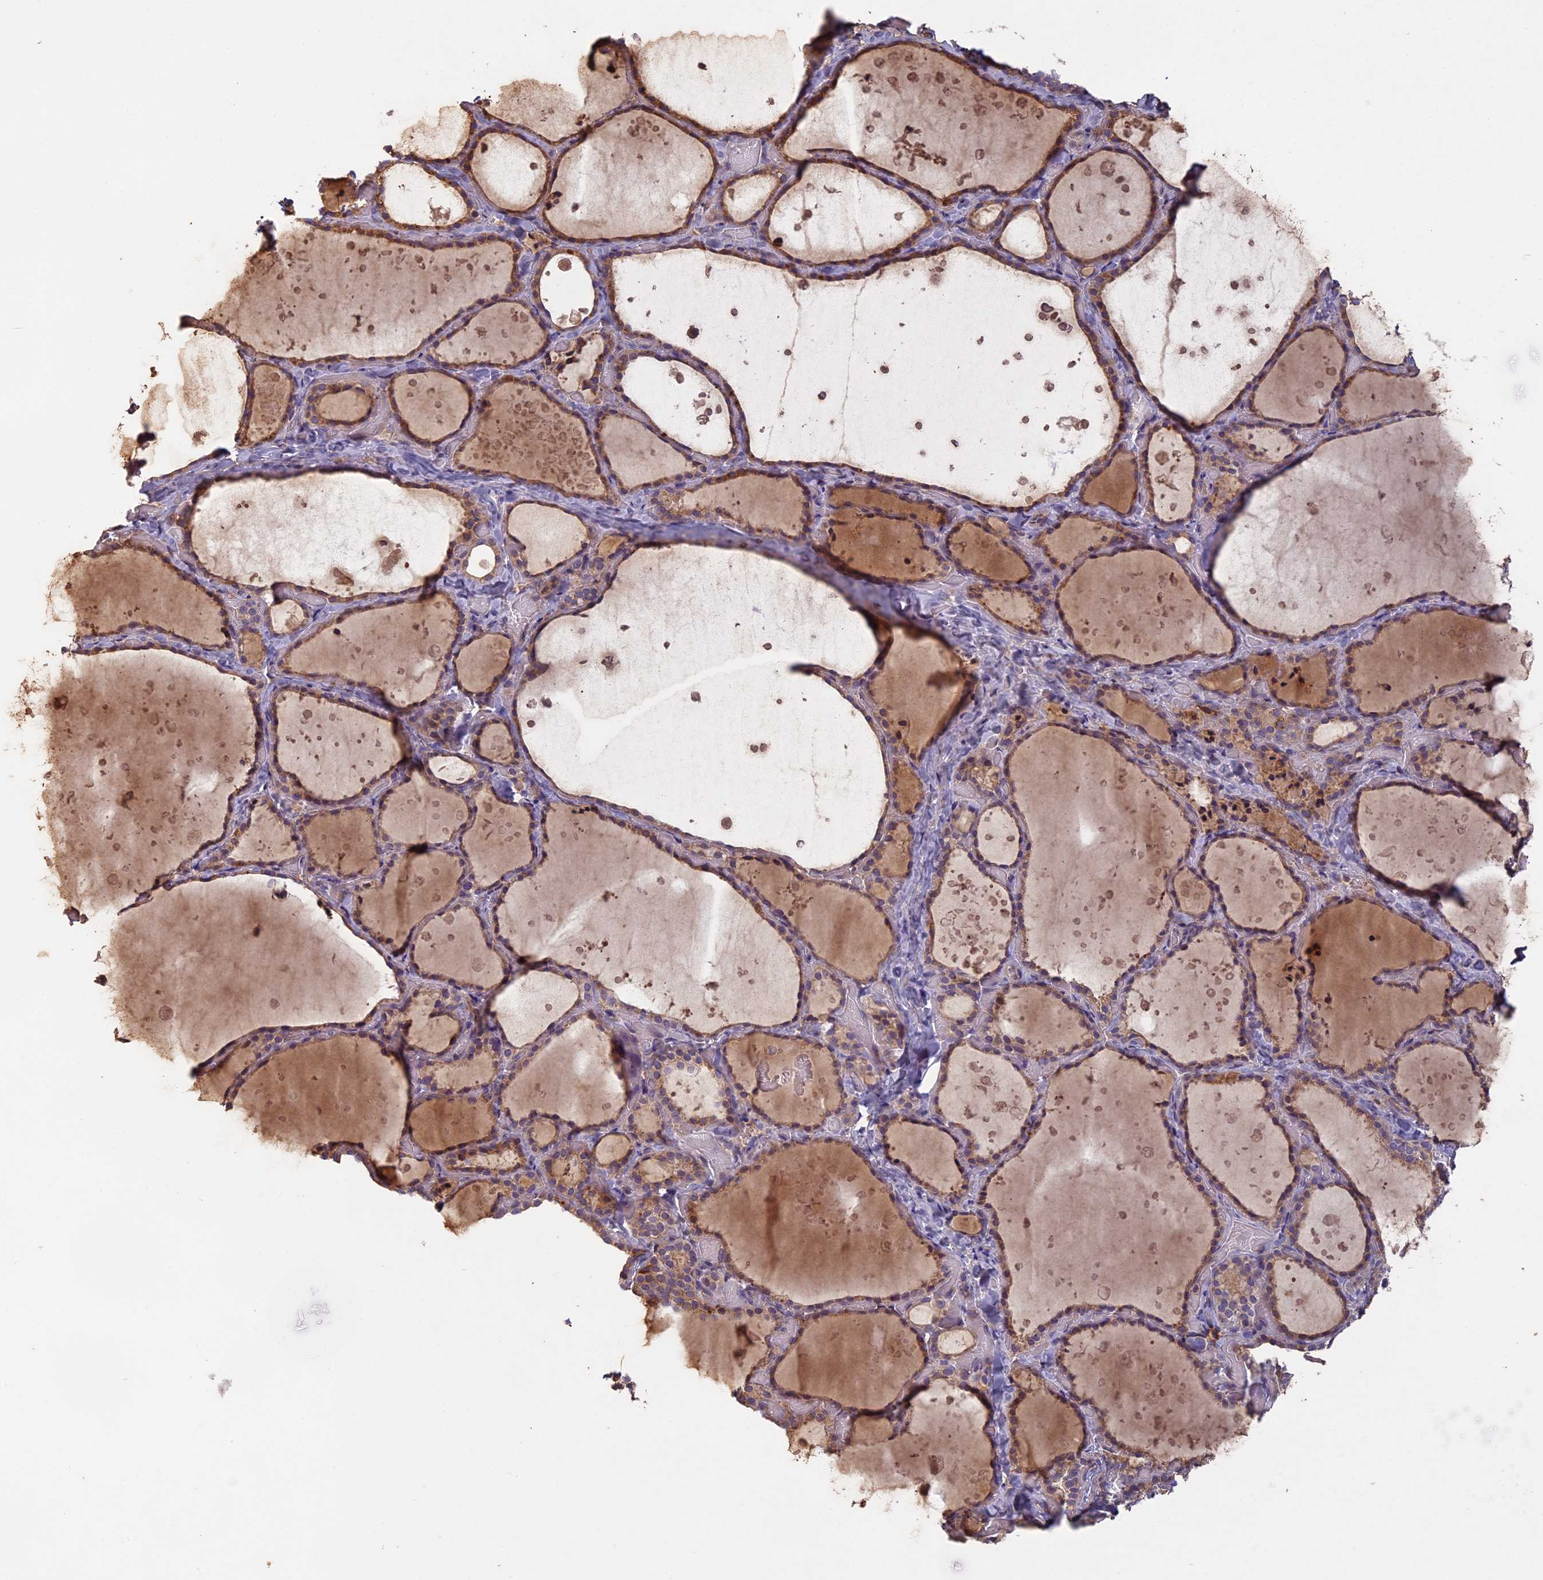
{"staining": {"intensity": "moderate", "quantity": ">75%", "location": "cytoplasmic/membranous"}, "tissue": "thyroid gland", "cell_type": "Glandular cells", "image_type": "normal", "snomed": [{"axis": "morphology", "description": "Normal tissue, NOS"}, {"axis": "topography", "description": "Thyroid gland"}], "caption": "An image of thyroid gland stained for a protein shows moderate cytoplasmic/membranous brown staining in glandular cells.", "gene": "EDAR", "patient": {"sex": "female", "age": 44}}